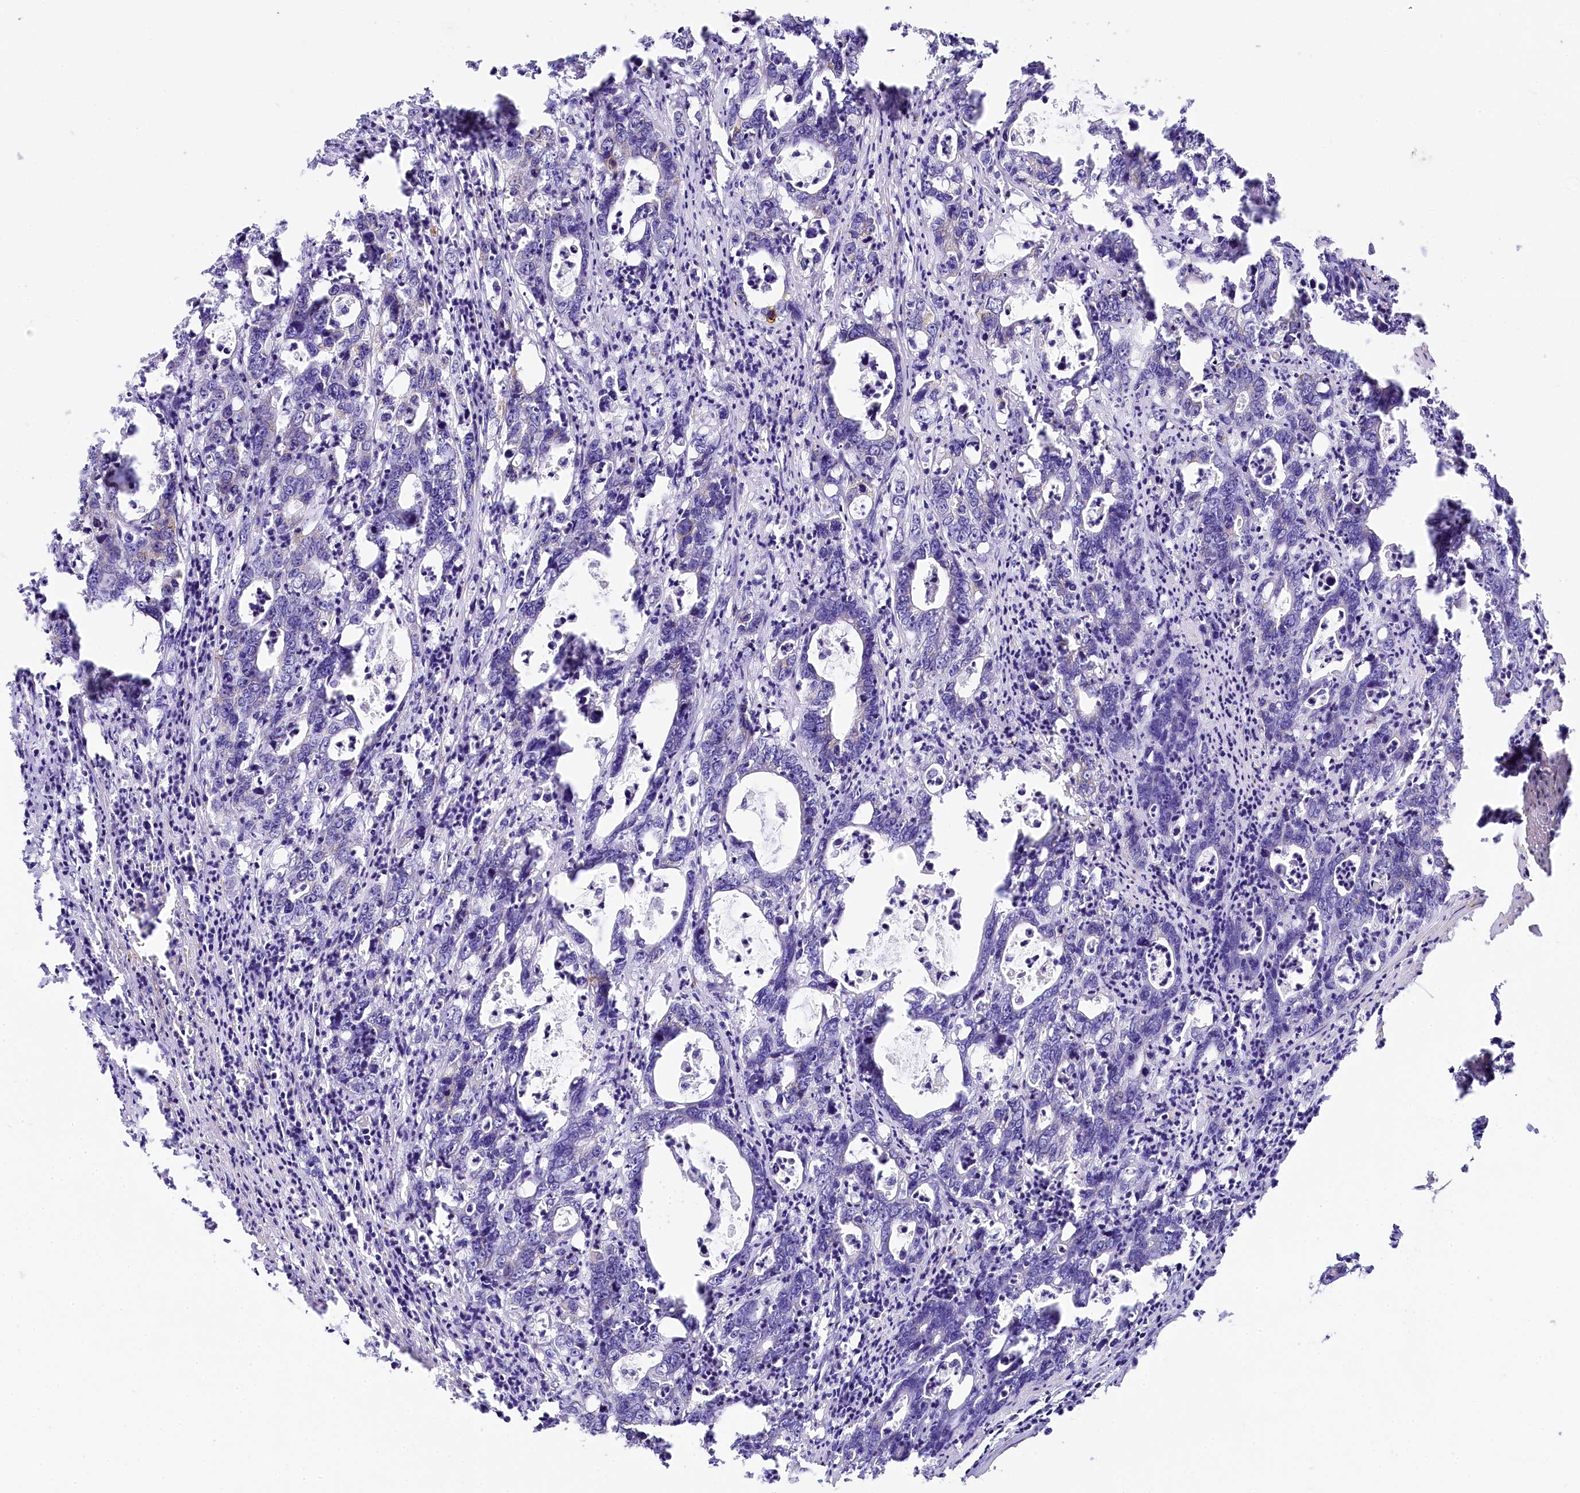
{"staining": {"intensity": "moderate", "quantity": "<25%", "location": "cytoplasmic/membranous"}, "tissue": "colorectal cancer", "cell_type": "Tumor cells", "image_type": "cancer", "snomed": [{"axis": "morphology", "description": "Adenocarcinoma, NOS"}, {"axis": "topography", "description": "Colon"}], "caption": "Immunohistochemistry (IHC) (DAB (3,3'-diaminobenzidine)) staining of human colorectal cancer (adenocarcinoma) demonstrates moderate cytoplasmic/membranous protein expression in approximately <25% of tumor cells.", "gene": "PPIP5K2", "patient": {"sex": "female", "age": 75}}